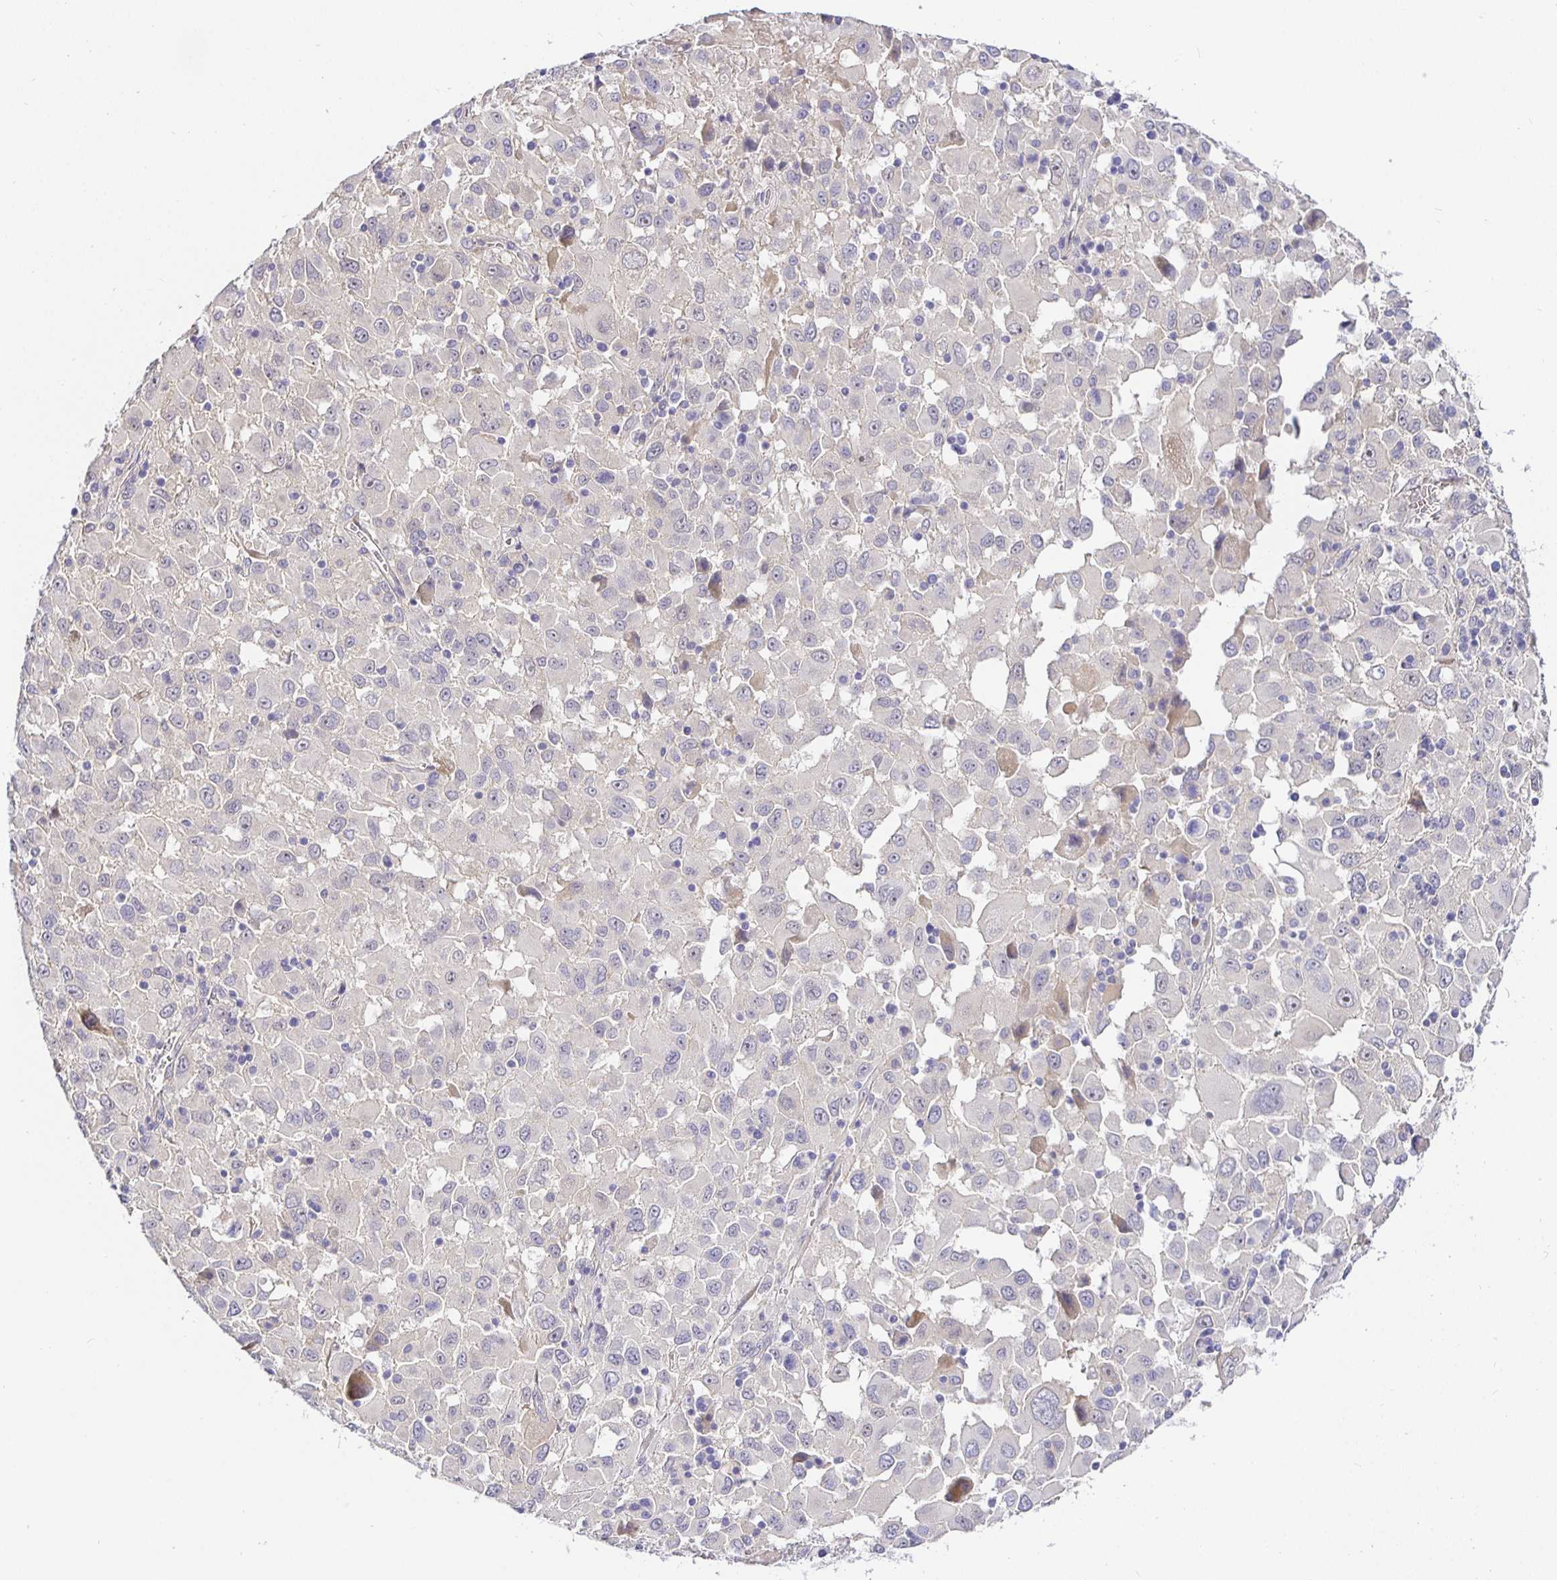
{"staining": {"intensity": "negative", "quantity": "none", "location": "none"}, "tissue": "melanoma", "cell_type": "Tumor cells", "image_type": "cancer", "snomed": [{"axis": "morphology", "description": "Malignant melanoma, Metastatic site"}, {"axis": "topography", "description": "Soft tissue"}], "caption": "A micrograph of melanoma stained for a protein exhibits no brown staining in tumor cells.", "gene": "OPALIN", "patient": {"sex": "male", "age": 50}}